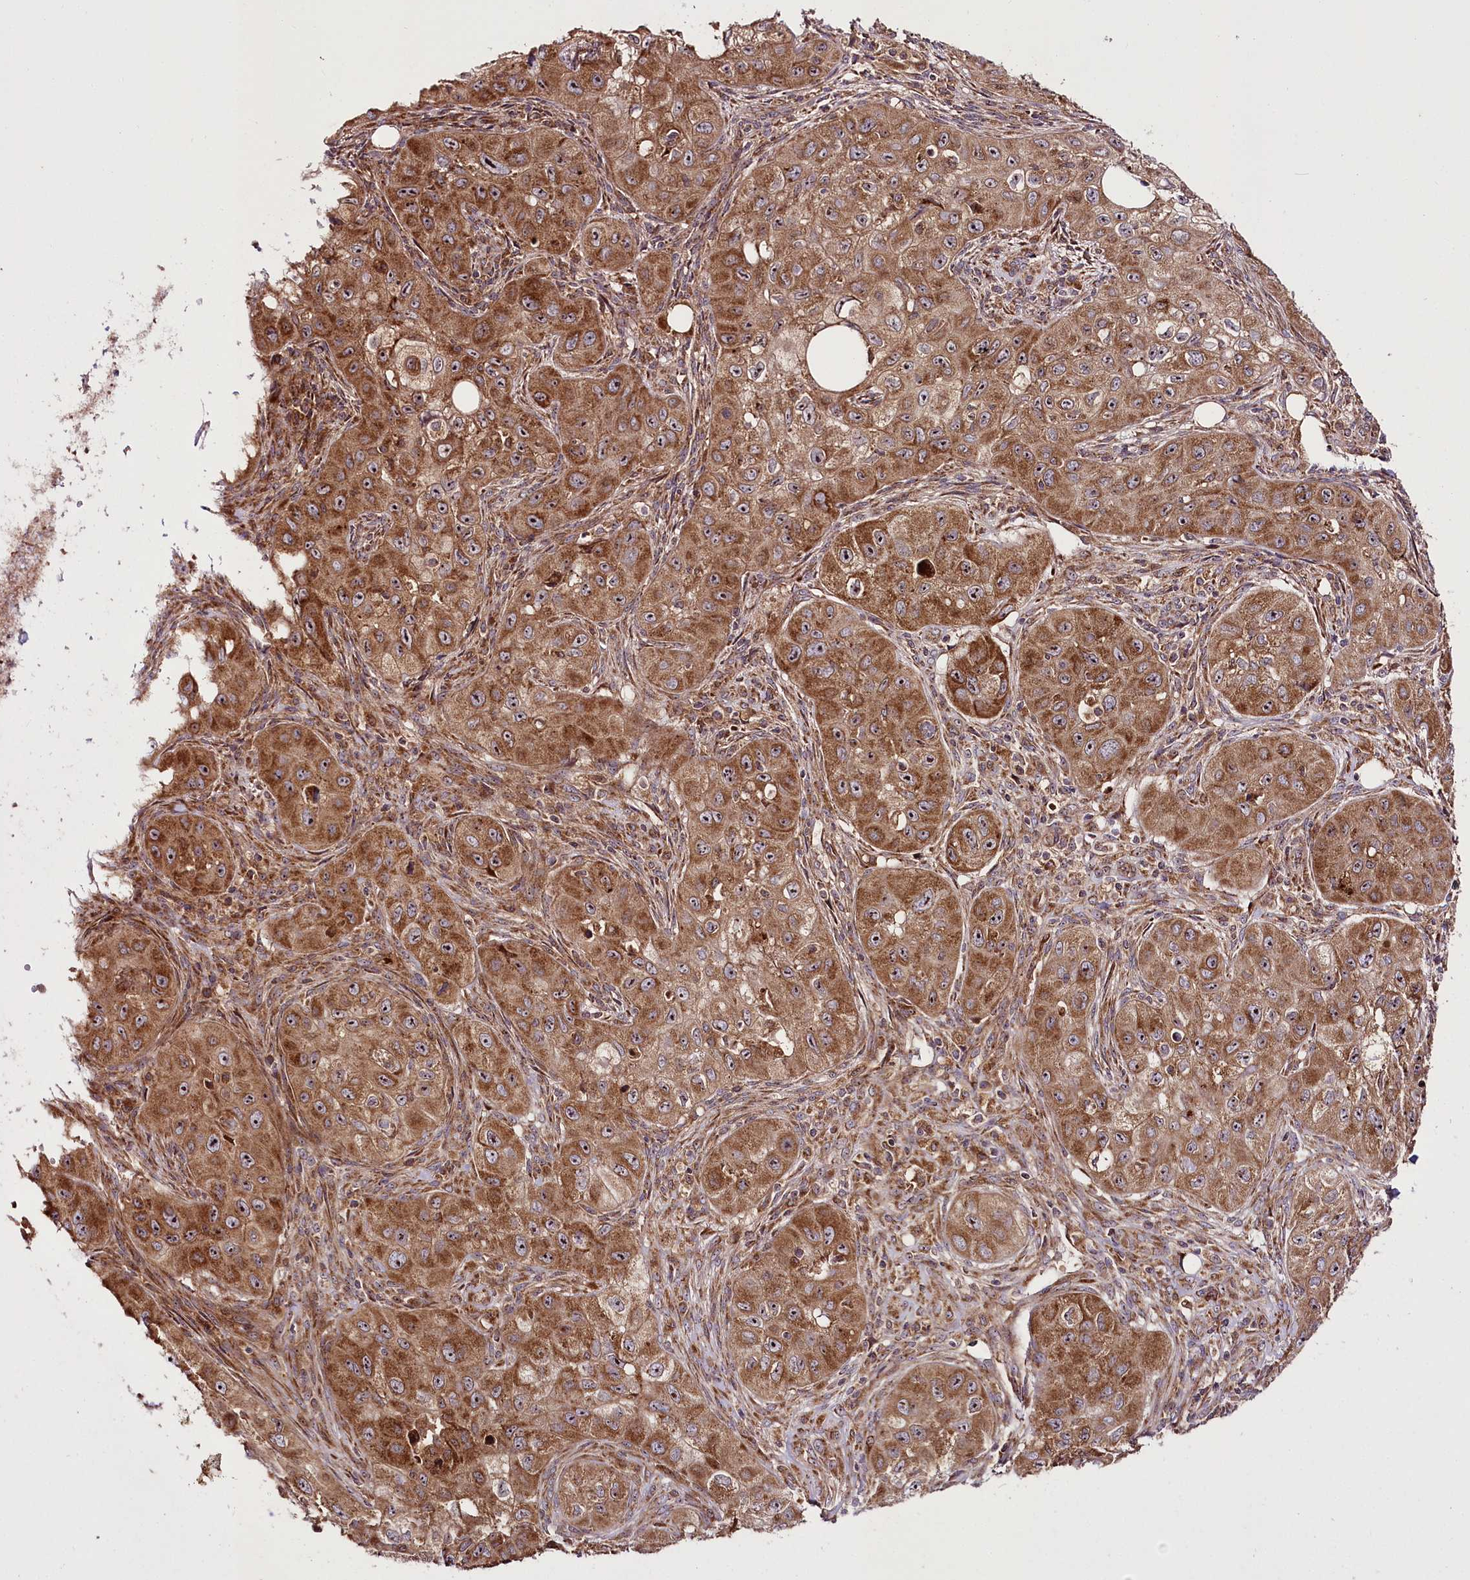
{"staining": {"intensity": "strong", "quantity": ">75%", "location": "cytoplasmic/membranous,nuclear"}, "tissue": "skin cancer", "cell_type": "Tumor cells", "image_type": "cancer", "snomed": [{"axis": "morphology", "description": "Squamous cell carcinoma, NOS"}, {"axis": "topography", "description": "Skin"}, {"axis": "topography", "description": "Subcutis"}], "caption": "Immunohistochemistry of human skin cancer (squamous cell carcinoma) exhibits high levels of strong cytoplasmic/membranous and nuclear staining in approximately >75% of tumor cells. (Stains: DAB (3,3'-diaminobenzidine) in brown, nuclei in blue, Microscopy: brightfield microscopy at high magnification).", "gene": "RAB7A", "patient": {"sex": "male", "age": 73}}